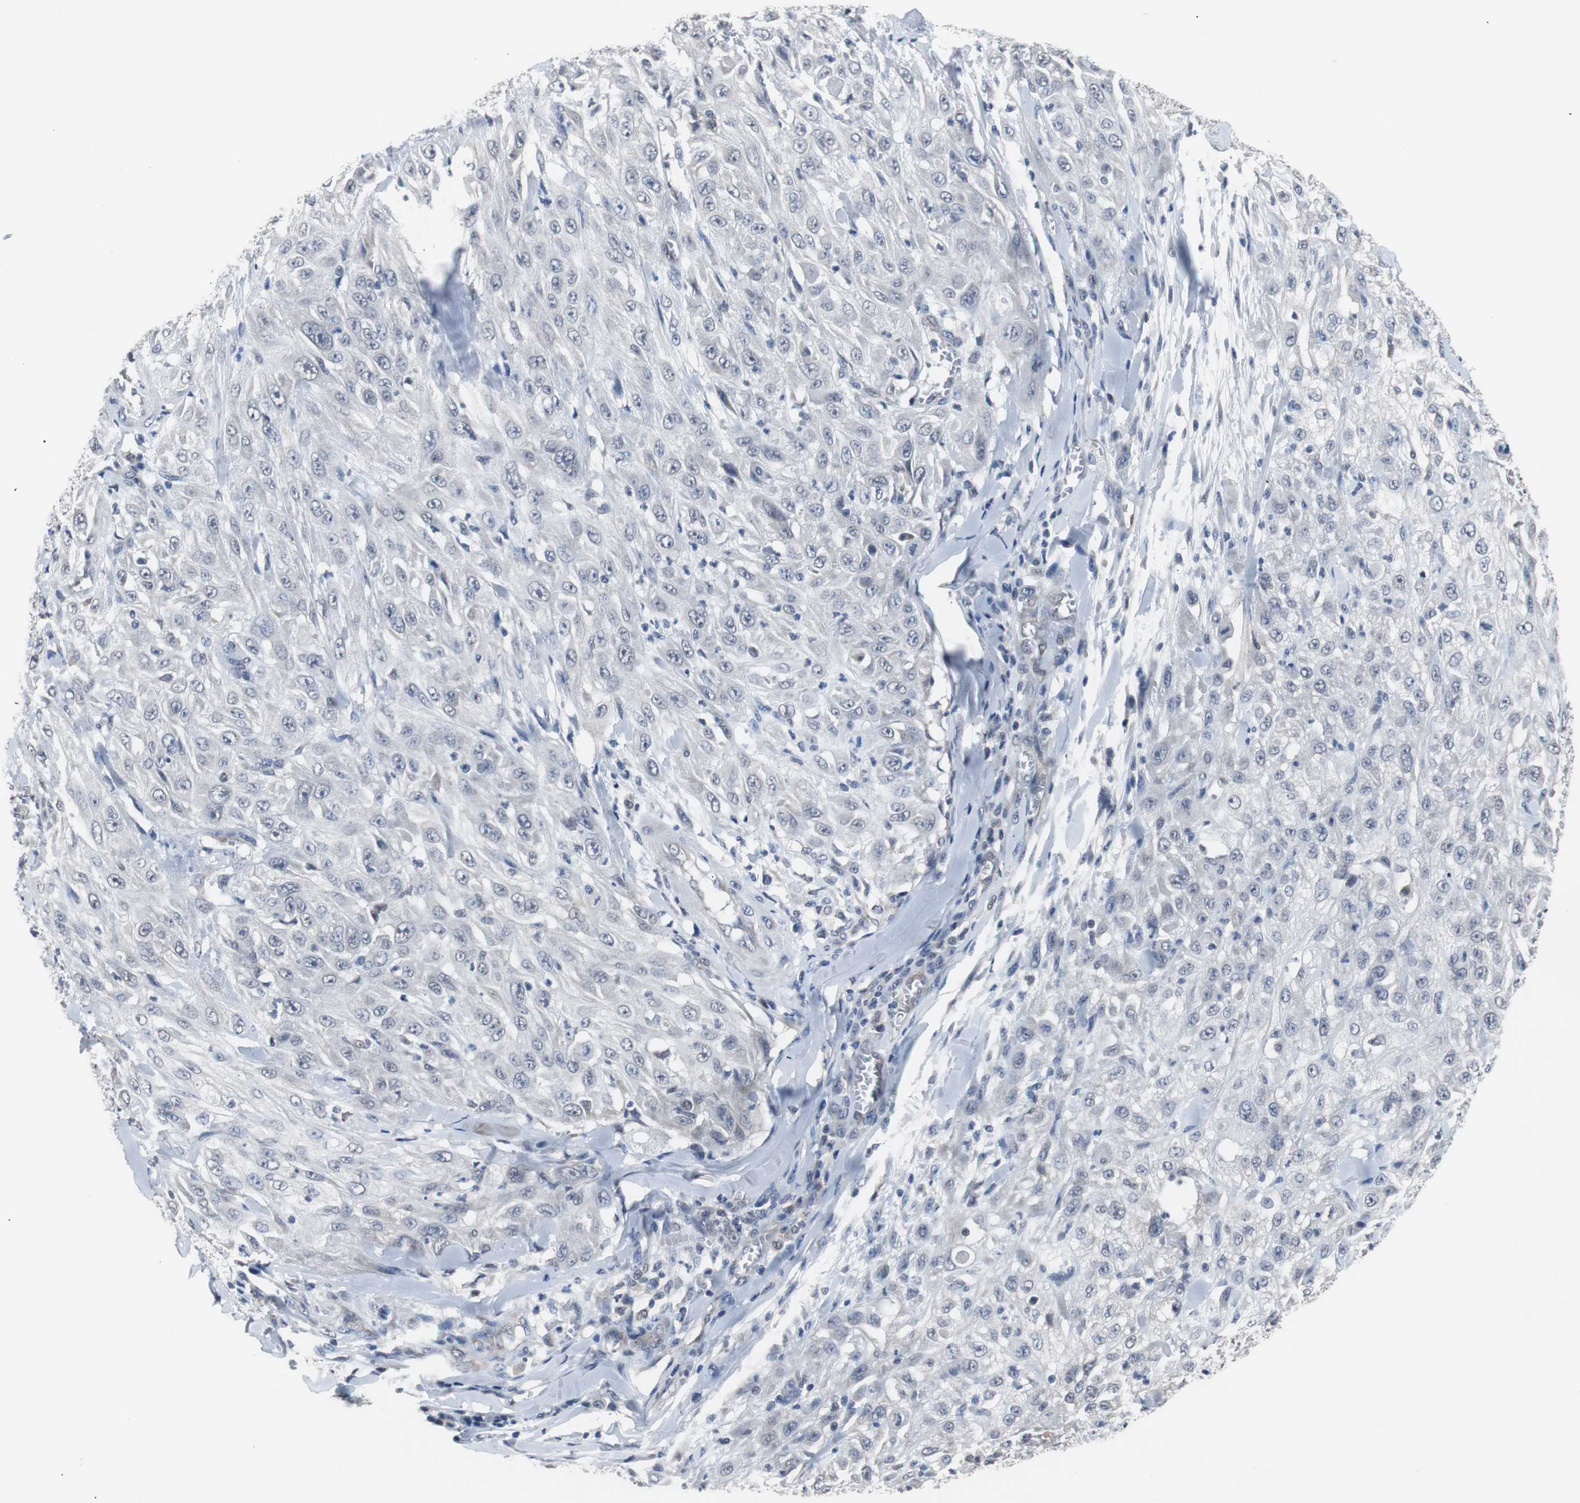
{"staining": {"intensity": "negative", "quantity": "none", "location": "none"}, "tissue": "skin cancer", "cell_type": "Tumor cells", "image_type": "cancer", "snomed": [{"axis": "morphology", "description": "Squamous cell carcinoma, NOS"}, {"axis": "morphology", "description": "Squamous cell carcinoma, metastatic, NOS"}, {"axis": "topography", "description": "Skin"}, {"axis": "topography", "description": "Lymph node"}], "caption": "Immunohistochemistry of human skin cancer (metastatic squamous cell carcinoma) exhibits no expression in tumor cells.", "gene": "RBM47", "patient": {"sex": "male", "age": 75}}